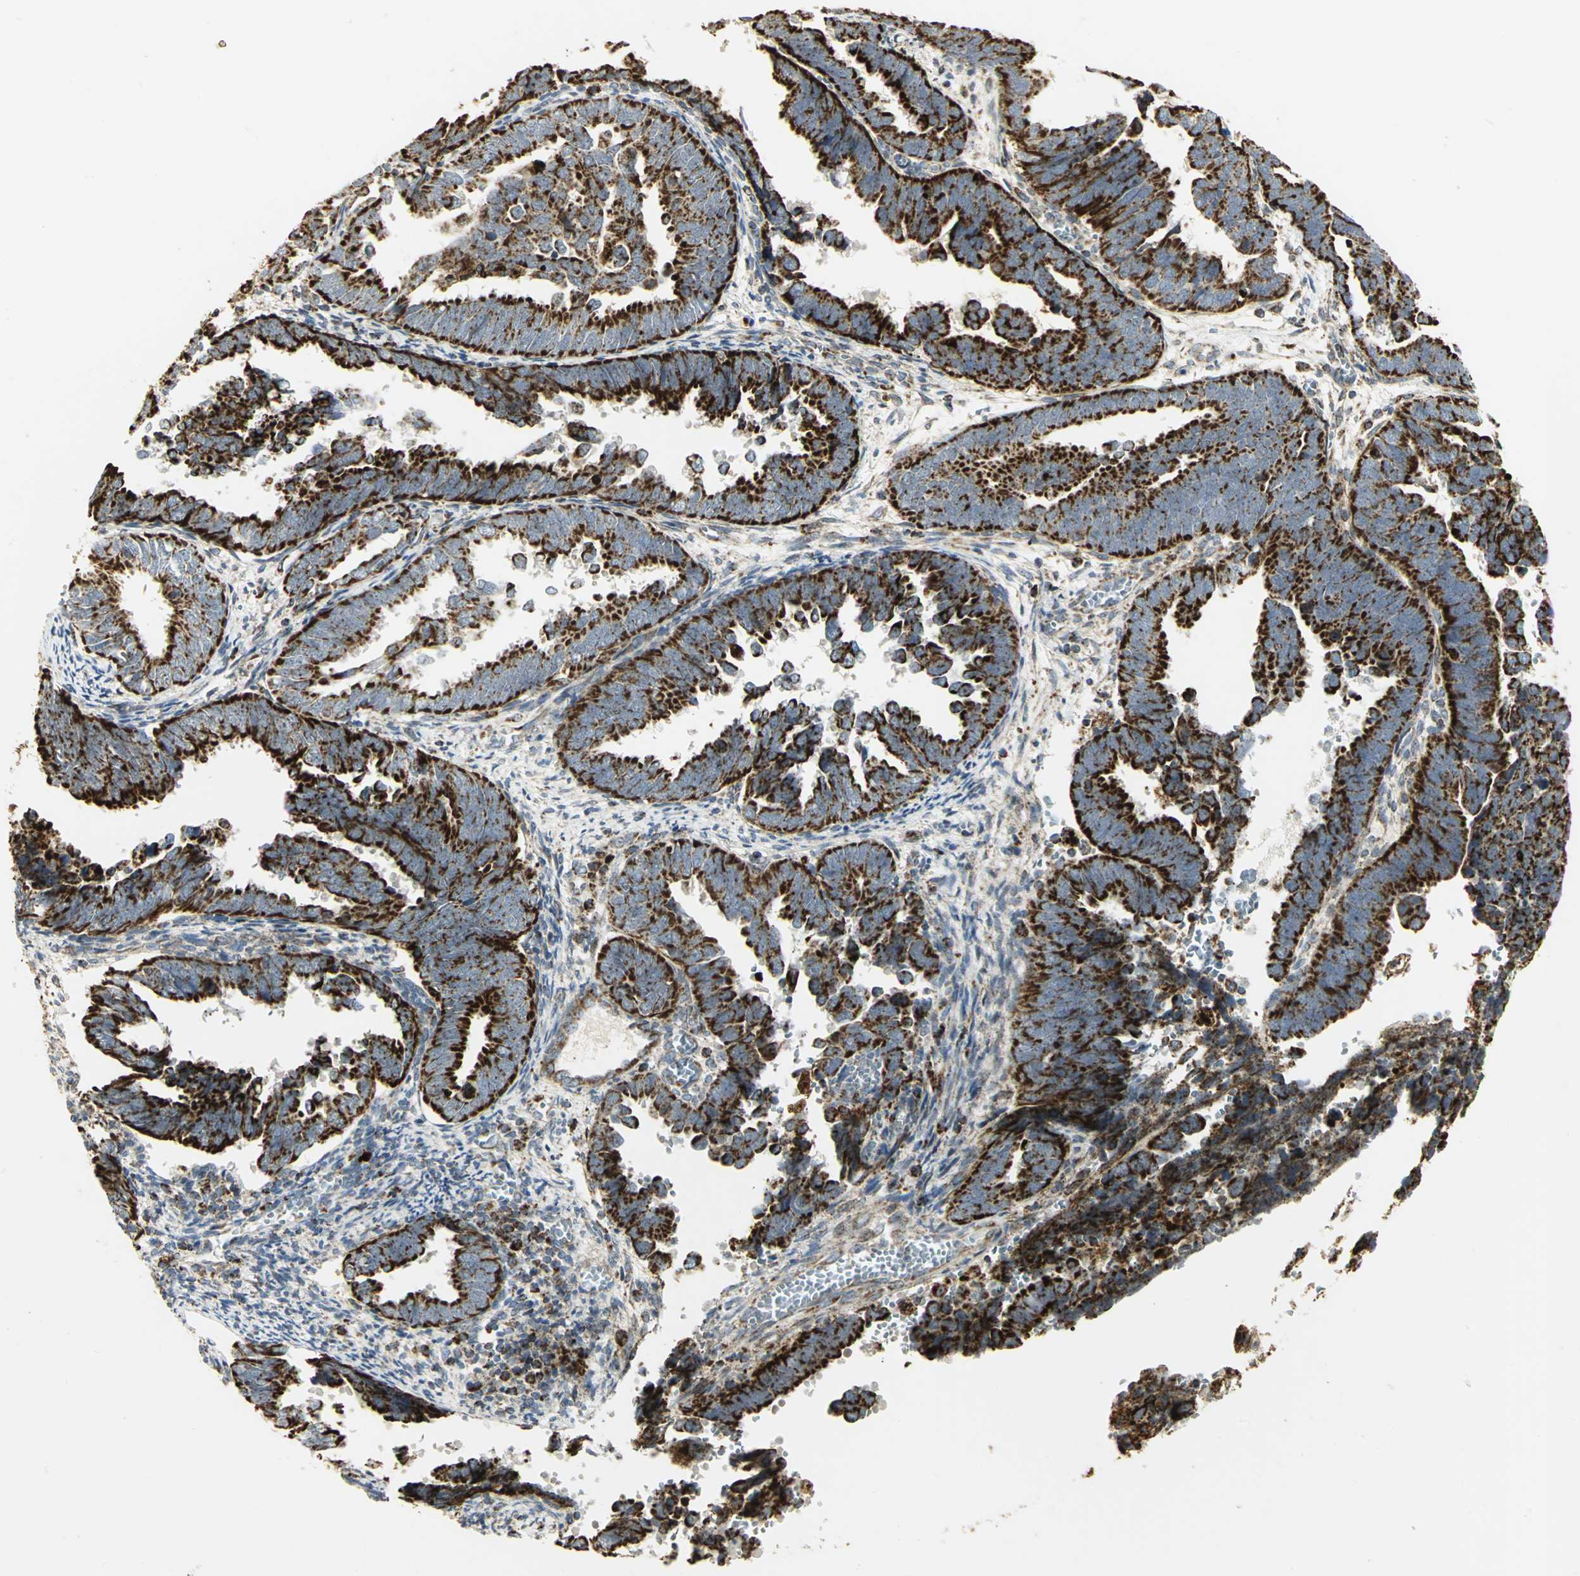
{"staining": {"intensity": "strong", "quantity": ">75%", "location": "cytoplasmic/membranous"}, "tissue": "endometrial cancer", "cell_type": "Tumor cells", "image_type": "cancer", "snomed": [{"axis": "morphology", "description": "Adenocarcinoma, NOS"}, {"axis": "topography", "description": "Endometrium"}], "caption": "Human endometrial cancer (adenocarcinoma) stained with a protein marker exhibits strong staining in tumor cells.", "gene": "VDAC1", "patient": {"sex": "female", "age": 75}}